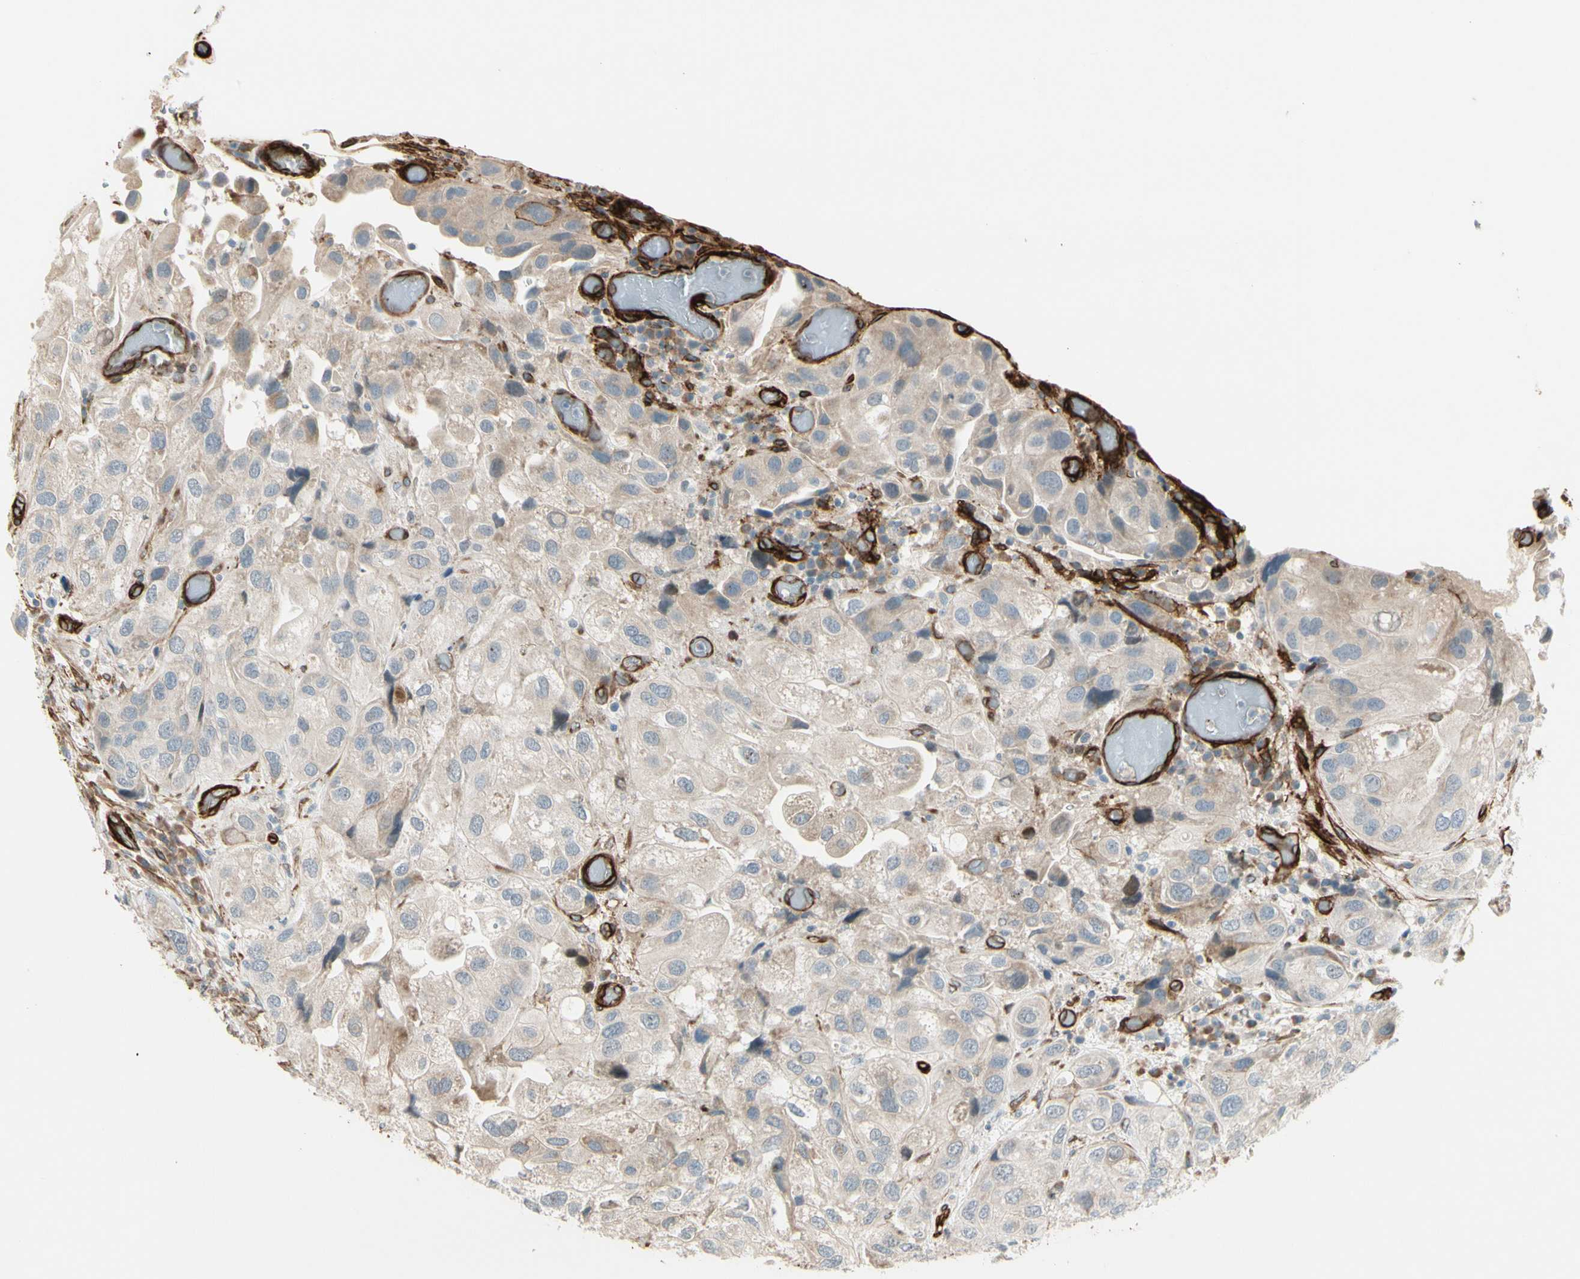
{"staining": {"intensity": "negative", "quantity": "none", "location": "none"}, "tissue": "urothelial cancer", "cell_type": "Tumor cells", "image_type": "cancer", "snomed": [{"axis": "morphology", "description": "Urothelial carcinoma, High grade"}, {"axis": "topography", "description": "Urinary bladder"}], "caption": "Tumor cells are negative for protein expression in human urothelial cancer.", "gene": "MCAM", "patient": {"sex": "female", "age": 64}}